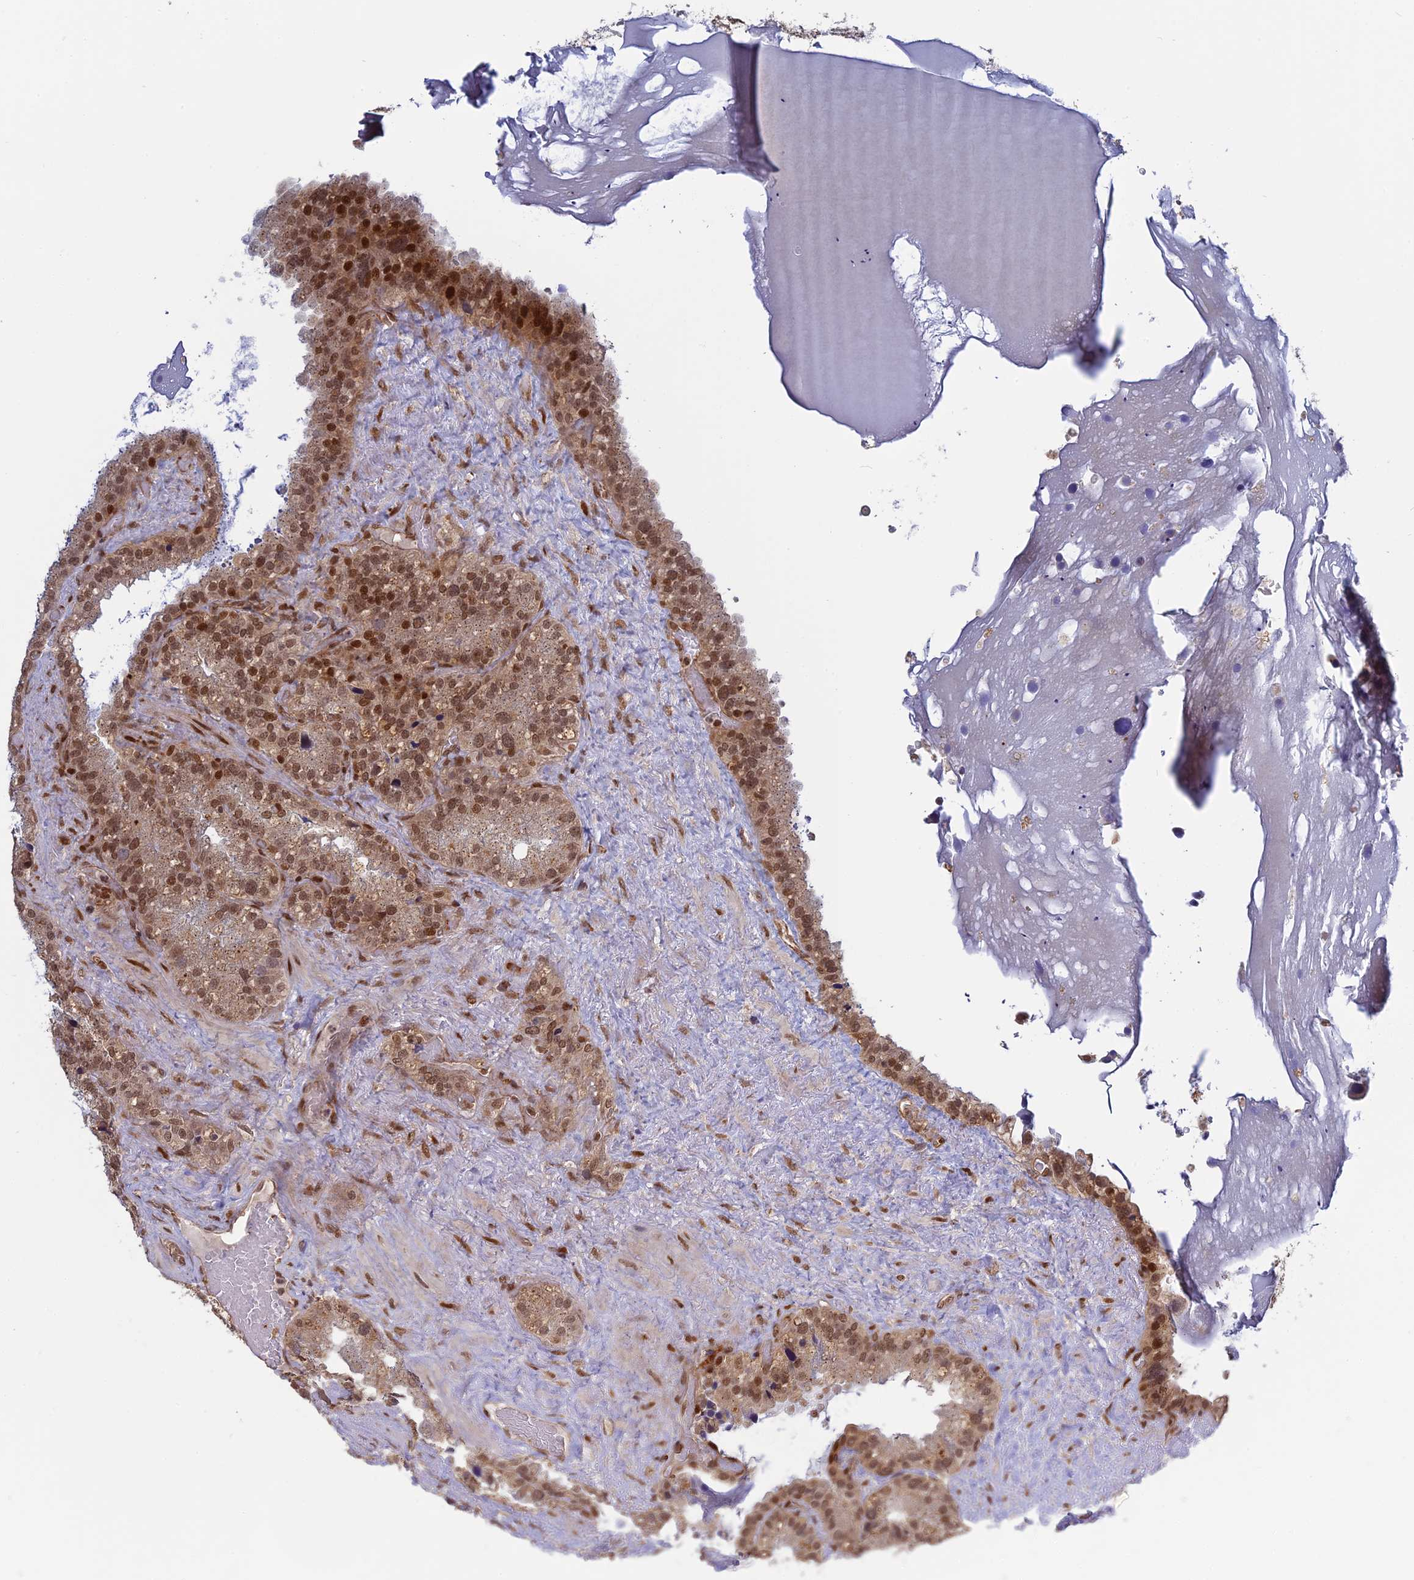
{"staining": {"intensity": "moderate", "quantity": ">75%", "location": "nuclear"}, "tissue": "seminal vesicle", "cell_type": "Glandular cells", "image_type": "normal", "snomed": [{"axis": "morphology", "description": "Normal tissue, NOS"}, {"axis": "topography", "description": "Prostate"}, {"axis": "topography", "description": "Seminal veicle"}], "caption": "Immunohistochemistry (IHC) image of benign human seminal vesicle stained for a protein (brown), which shows medium levels of moderate nuclear expression in about >75% of glandular cells.", "gene": "PKIG", "patient": {"sex": "male", "age": 68}}